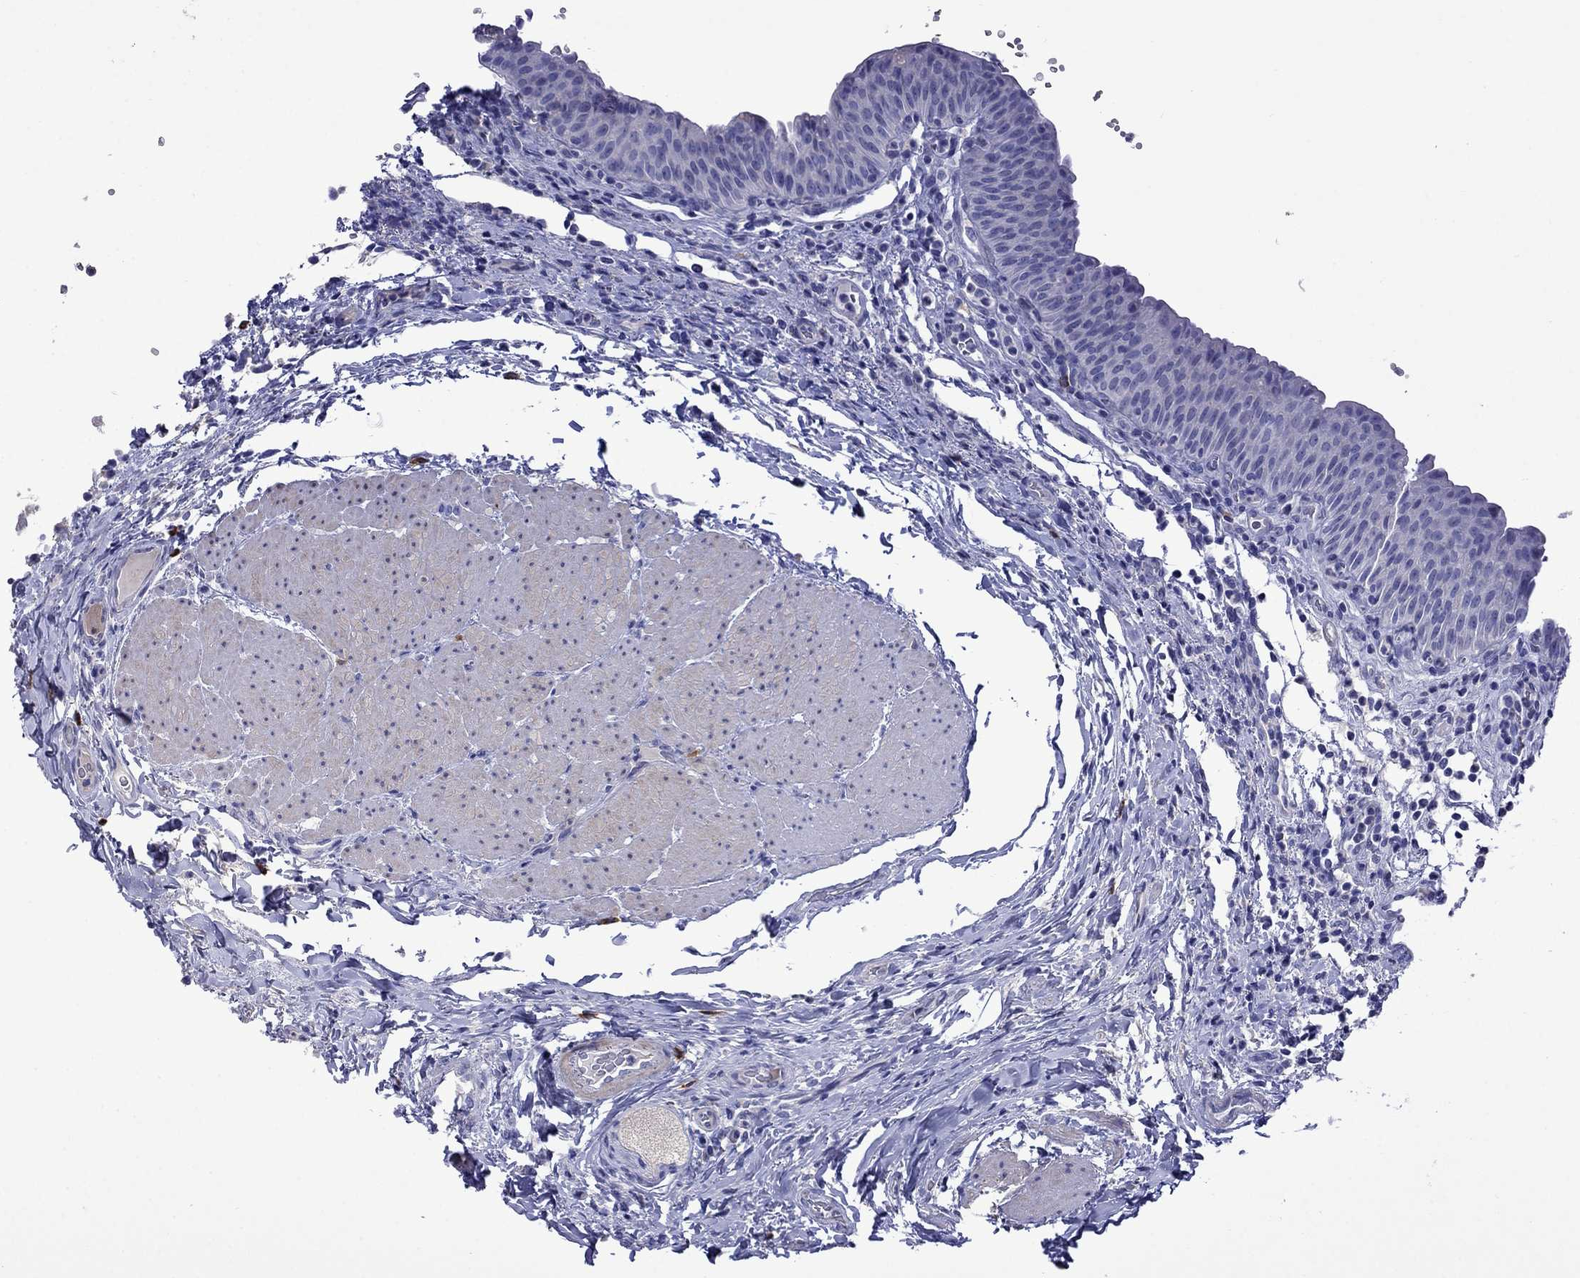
{"staining": {"intensity": "negative", "quantity": "none", "location": "none"}, "tissue": "urinary bladder", "cell_type": "Urothelial cells", "image_type": "normal", "snomed": [{"axis": "morphology", "description": "Normal tissue, NOS"}, {"axis": "topography", "description": "Urinary bladder"}], "caption": "Protein analysis of normal urinary bladder exhibits no significant expression in urothelial cells. (Stains: DAB (3,3'-diaminobenzidine) IHC with hematoxylin counter stain, Microscopy: brightfield microscopy at high magnification).", "gene": "STAR", "patient": {"sex": "male", "age": 66}}